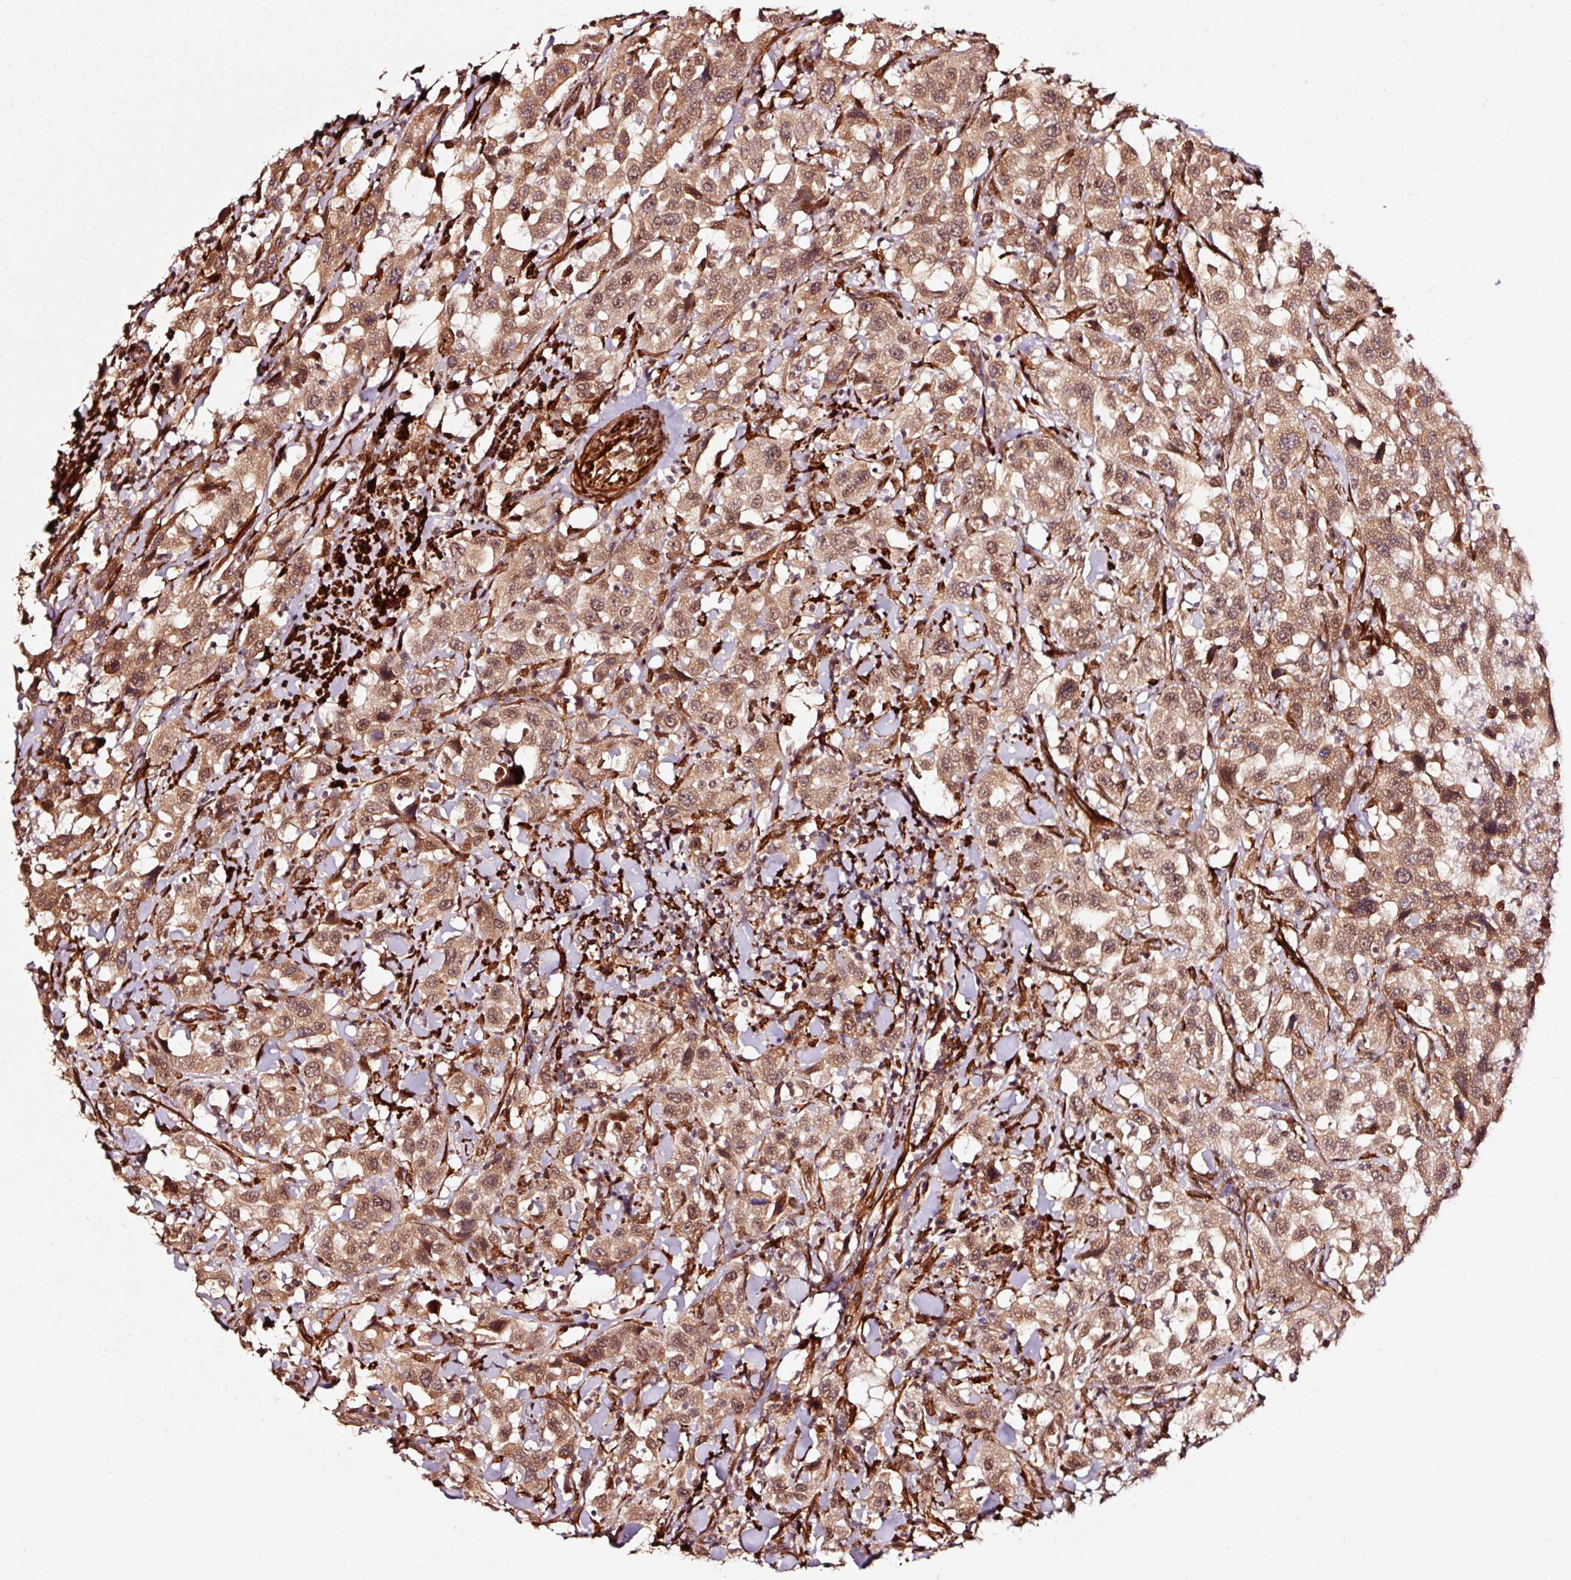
{"staining": {"intensity": "moderate", "quantity": ">75%", "location": "cytoplasmic/membranous,nuclear"}, "tissue": "urothelial cancer", "cell_type": "Tumor cells", "image_type": "cancer", "snomed": [{"axis": "morphology", "description": "Urothelial carcinoma, High grade"}, {"axis": "topography", "description": "Urinary bladder"}], "caption": "Urothelial cancer stained with IHC shows moderate cytoplasmic/membranous and nuclear staining in approximately >75% of tumor cells.", "gene": "TPM1", "patient": {"sex": "male", "age": 61}}